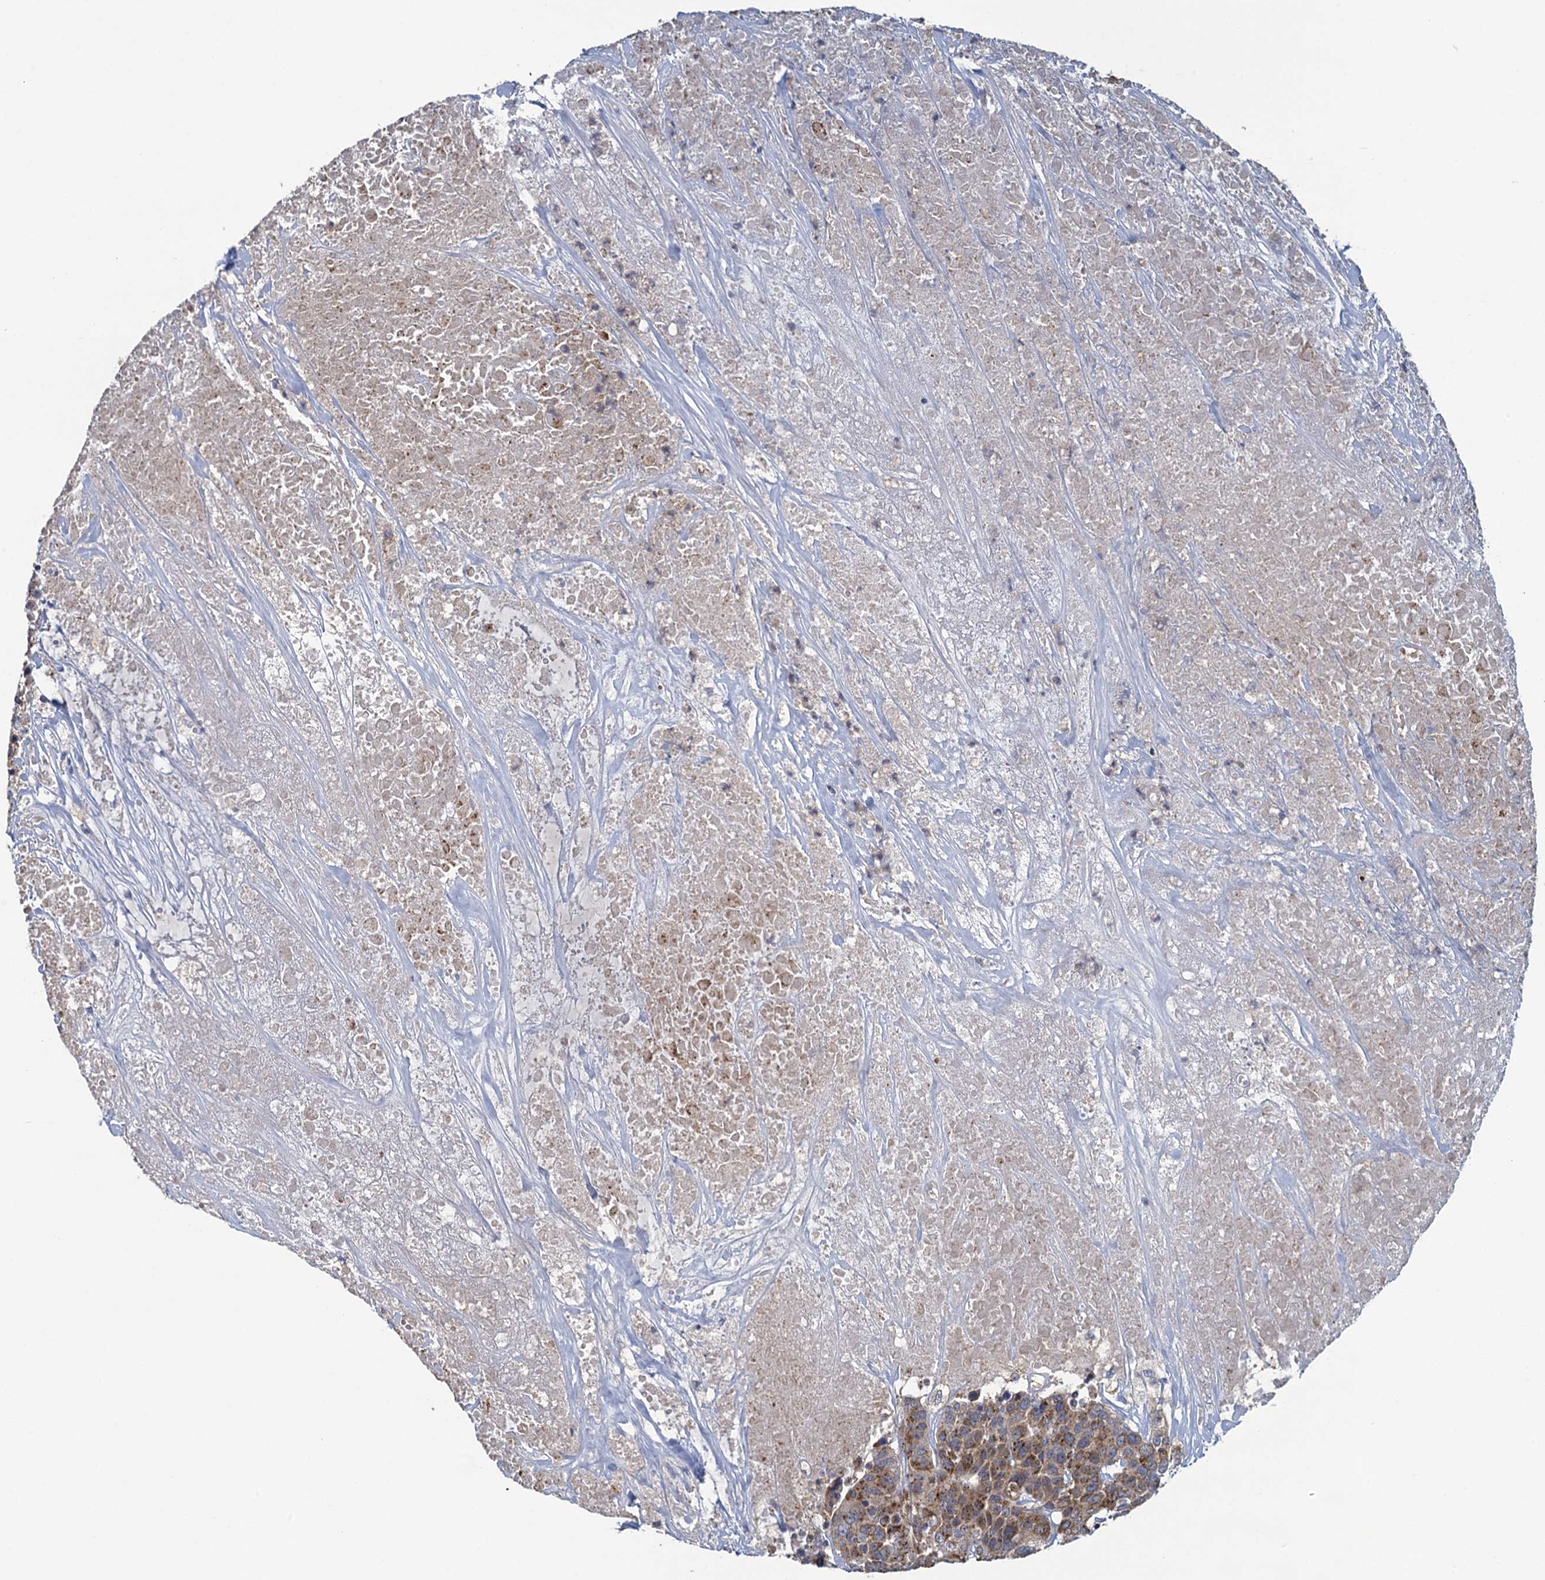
{"staining": {"intensity": "moderate", "quantity": ">75%", "location": "cytoplasmic/membranous"}, "tissue": "breast cancer", "cell_type": "Tumor cells", "image_type": "cancer", "snomed": [{"axis": "morphology", "description": "Duct carcinoma"}, {"axis": "topography", "description": "Breast"}], "caption": "Approximately >75% of tumor cells in human breast cancer (intraductal carcinoma) demonstrate moderate cytoplasmic/membranous protein staining as visualized by brown immunohistochemical staining.", "gene": "KBTBD8", "patient": {"sex": "female", "age": 37}}